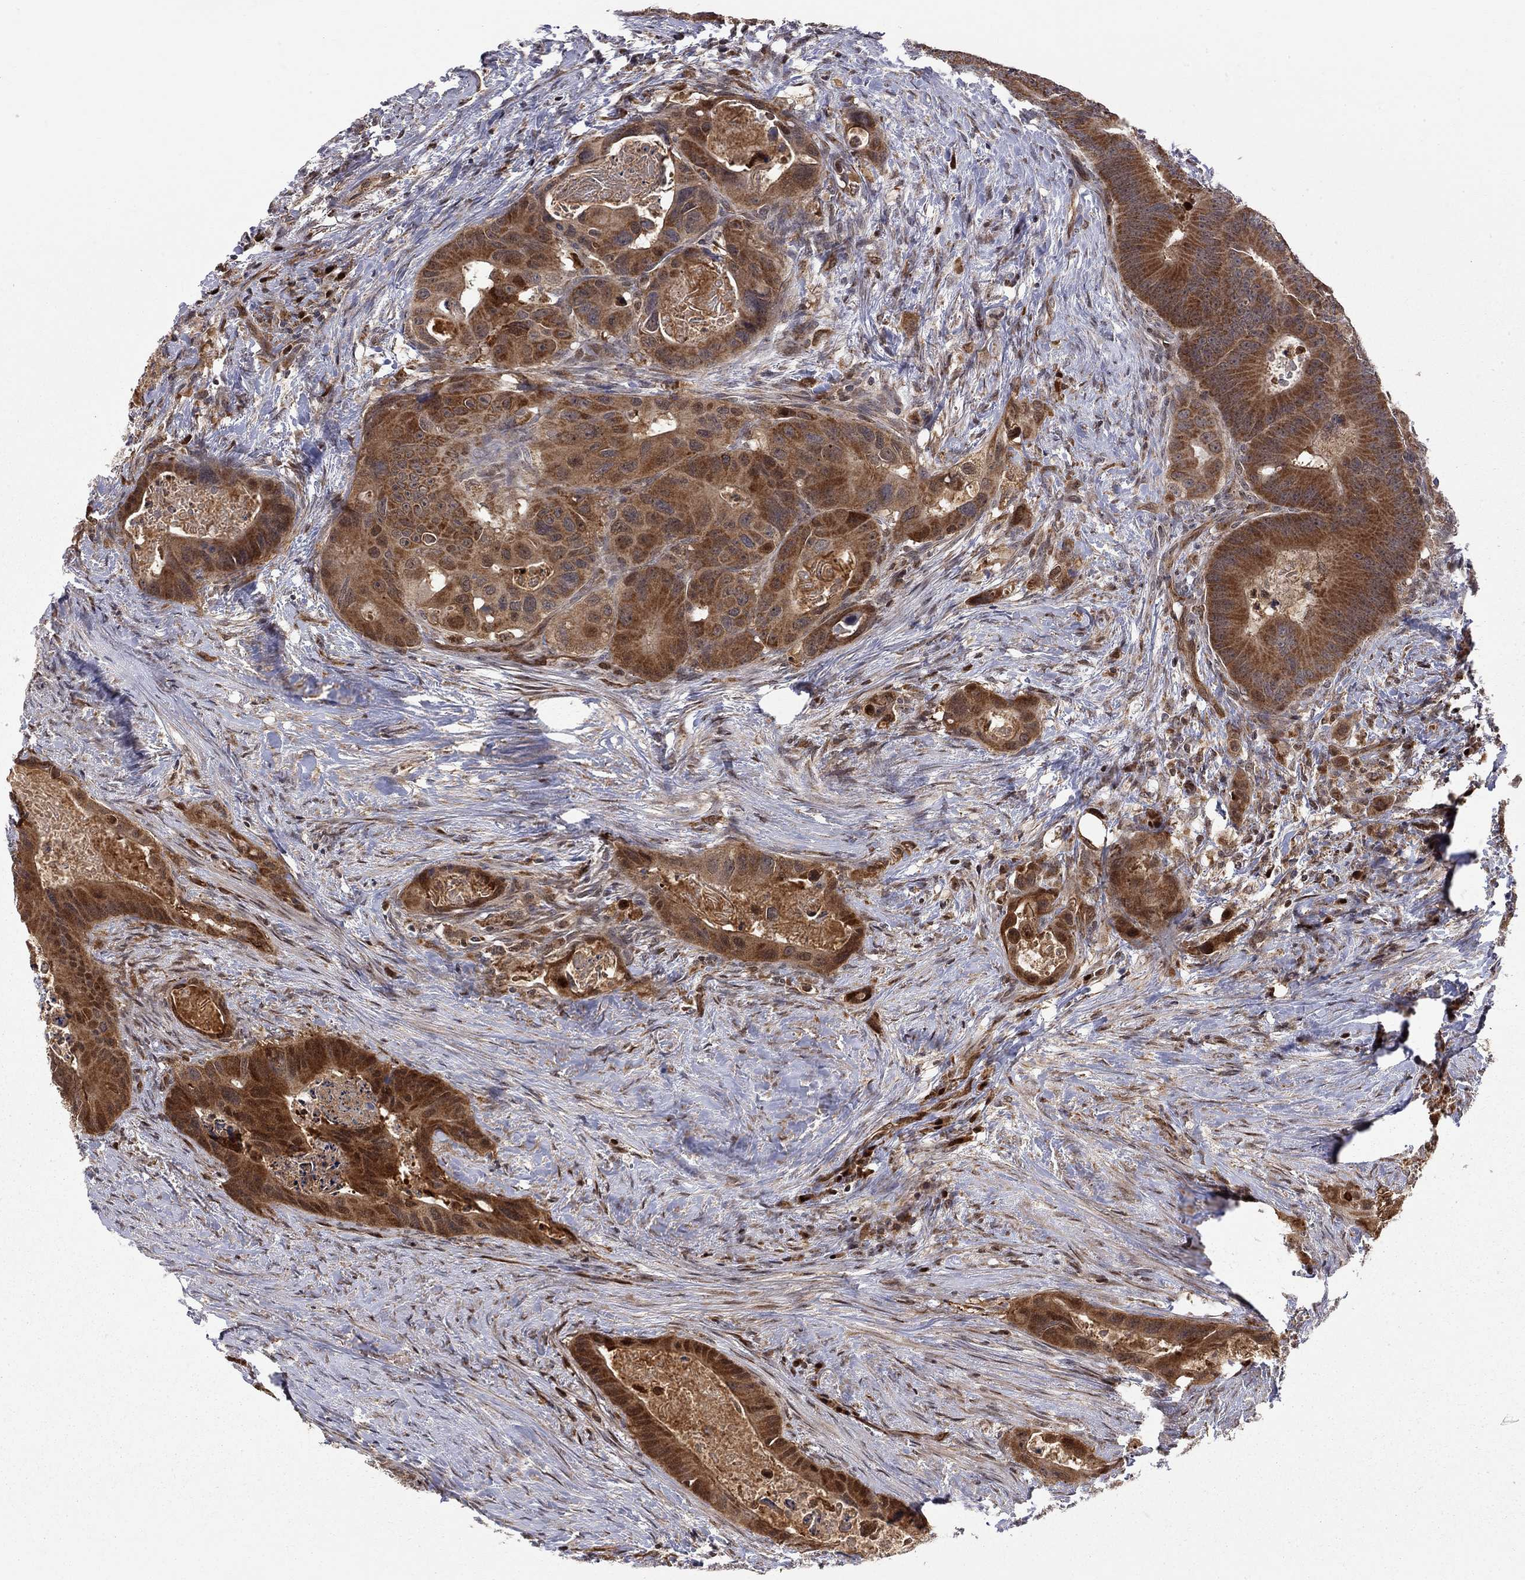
{"staining": {"intensity": "strong", "quantity": ">75%", "location": "cytoplasmic/membranous"}, "tissue": "colorectal cancer", "cell_type": "Tumor cells", "image_type": "cancer", "snomed": [{"axis": "morphology", "description": "Adenocarcinoma, NOS"}, {"axis": "topography", "description": "Rectum"}], "caption": "Protein staining shows strong cytoplasmic/membranous staining in about >75% of tumor cells in adenocarcinoma (colorectal).", "gene": "ELOB", "patient": {"sex": "male", "age": 64}}